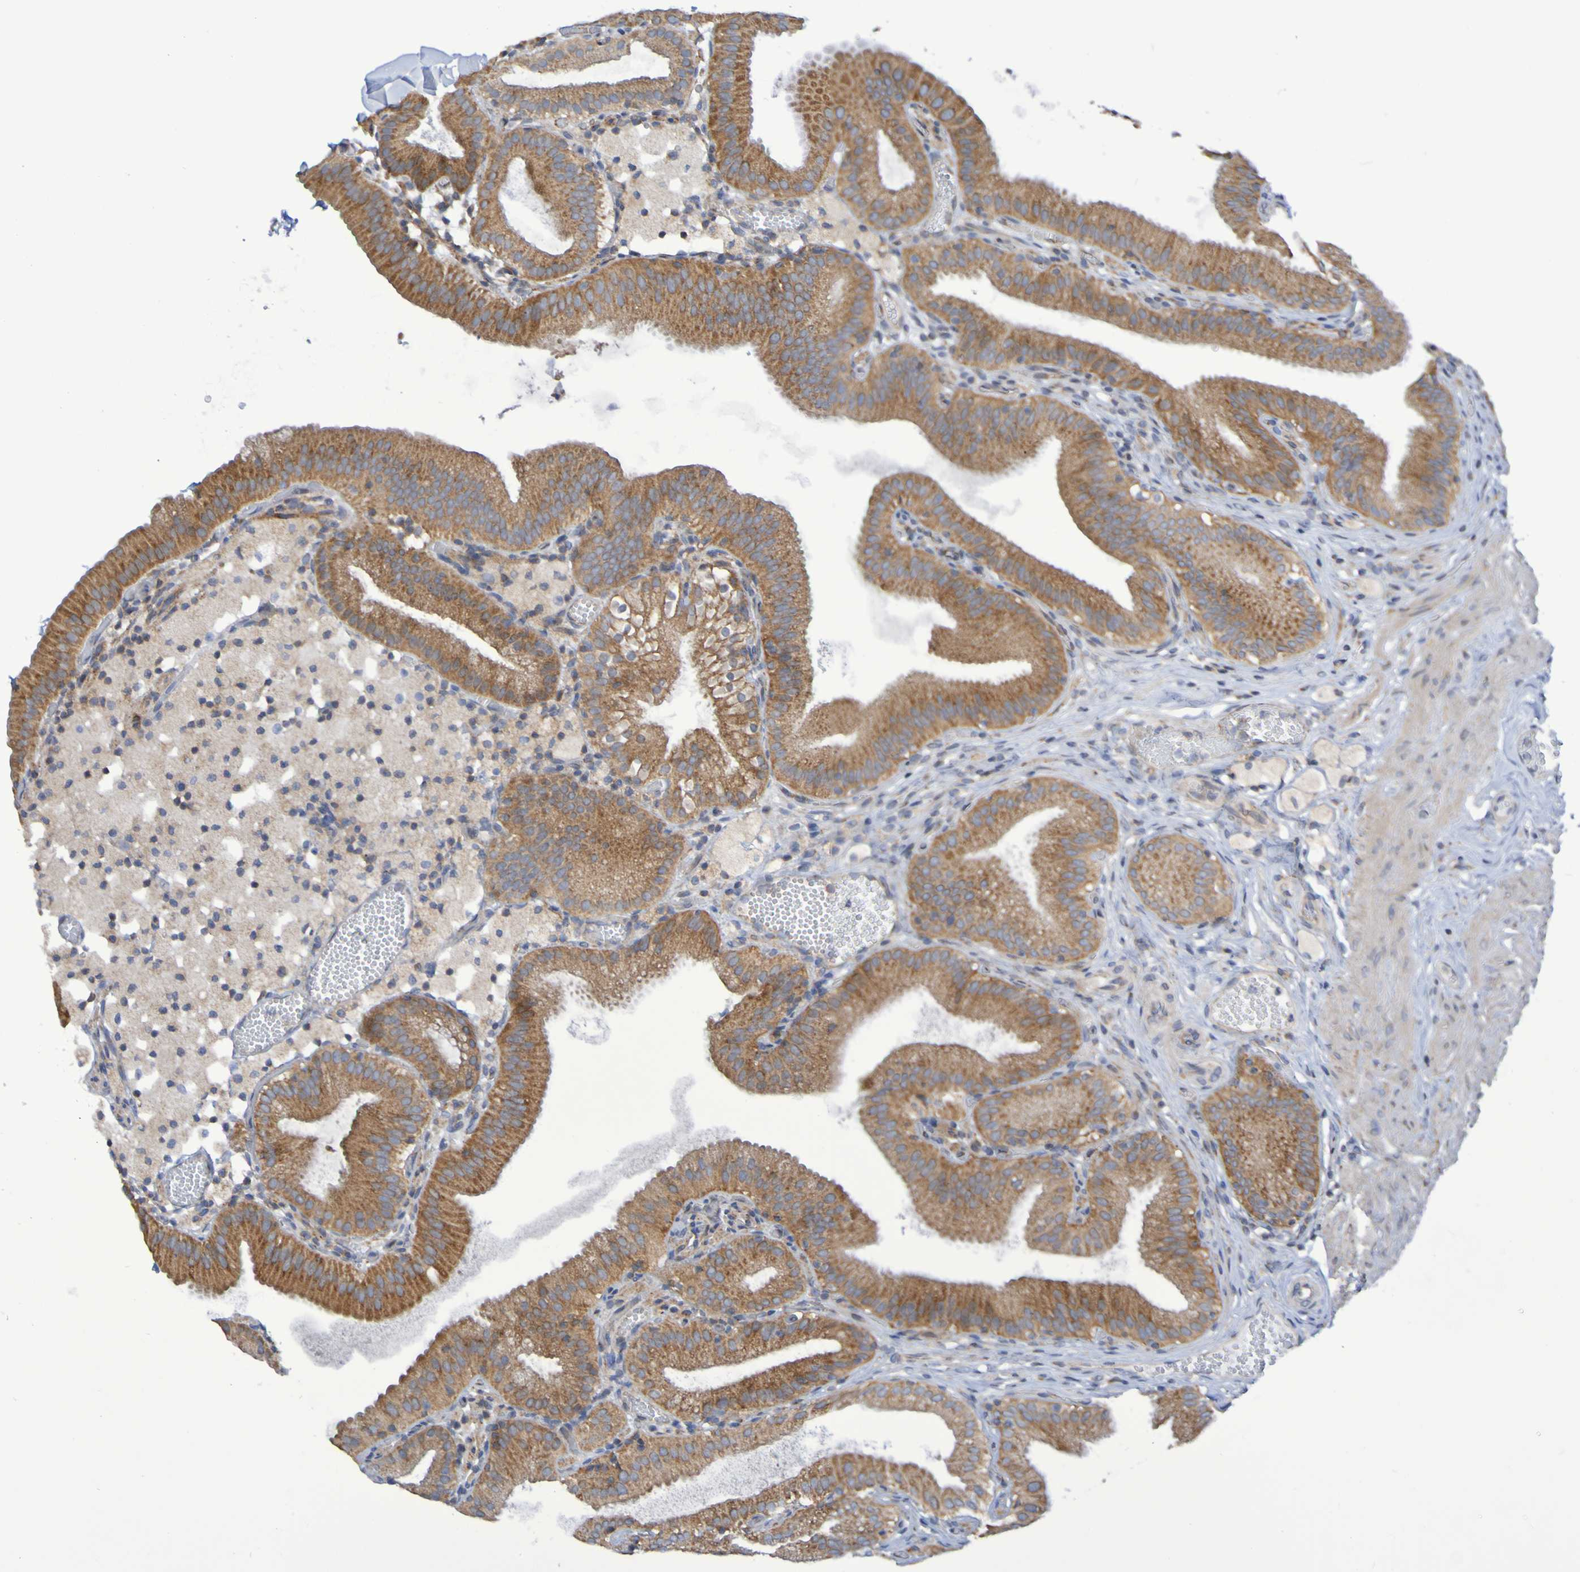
{"staining": {"intensity": "moderate", "quantity": ">75%", "location": "cytoplasmic/membranous"}, "tissue": "gallbladder", "cell_type": "Glandular cells", "image_type": "normal", "snomed": [{"axis": "morphology", "description": "Normal tissue, NOS"}, {"axis": "topography", "description": "Gallbladder"}], "caption": "A medium amount of moderate cytoplasmic/membranous staining is seen in approximately >75% of glandular cells in benign gallbladder. (IHC, brightfield microscopy, high magnification).", "gene": "LMBRD2", "patient": {"sex": "male", "age": 54}}